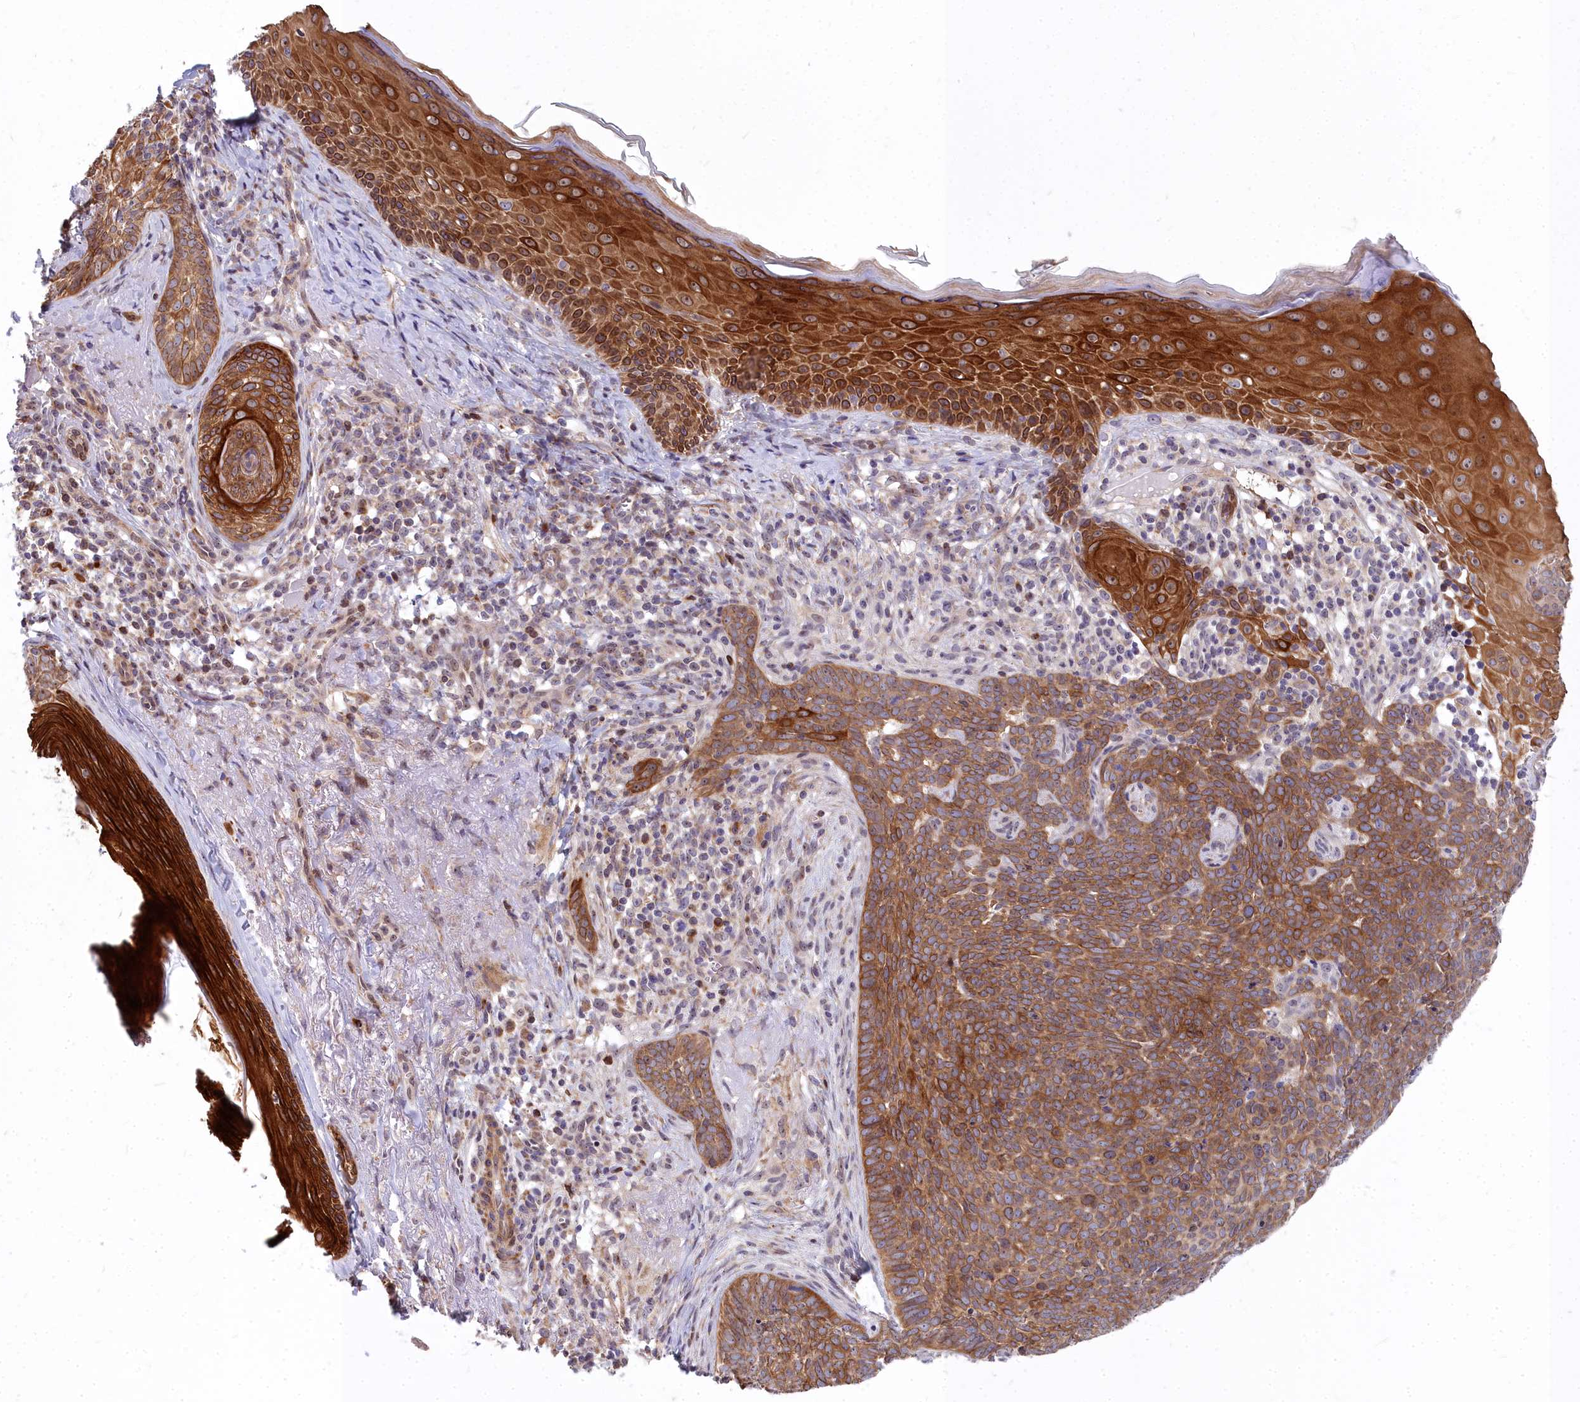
{"staining": {"intensity": "strong", "quantity": ">75%", "location": "cytoplasmic/membranous,nuclear"}, "tissue": "skin cancer", "cell_type": "Tumor cells", "image_type": "cancer", "snomed": [{"axis": "morphology", "description": "Basal cell carcinoma"}, {"axis": "topography", "description": "Skin"}], "caption": "Skin cancer (basal cell carcinoma) stained for a protein (brown) reveals strong cytoplasmic/membranous and nuclear positive positivity in approximately >75% of tumor cells.", "gene": "ABCB8", "patient": {"sex": "female", "age": 76}}